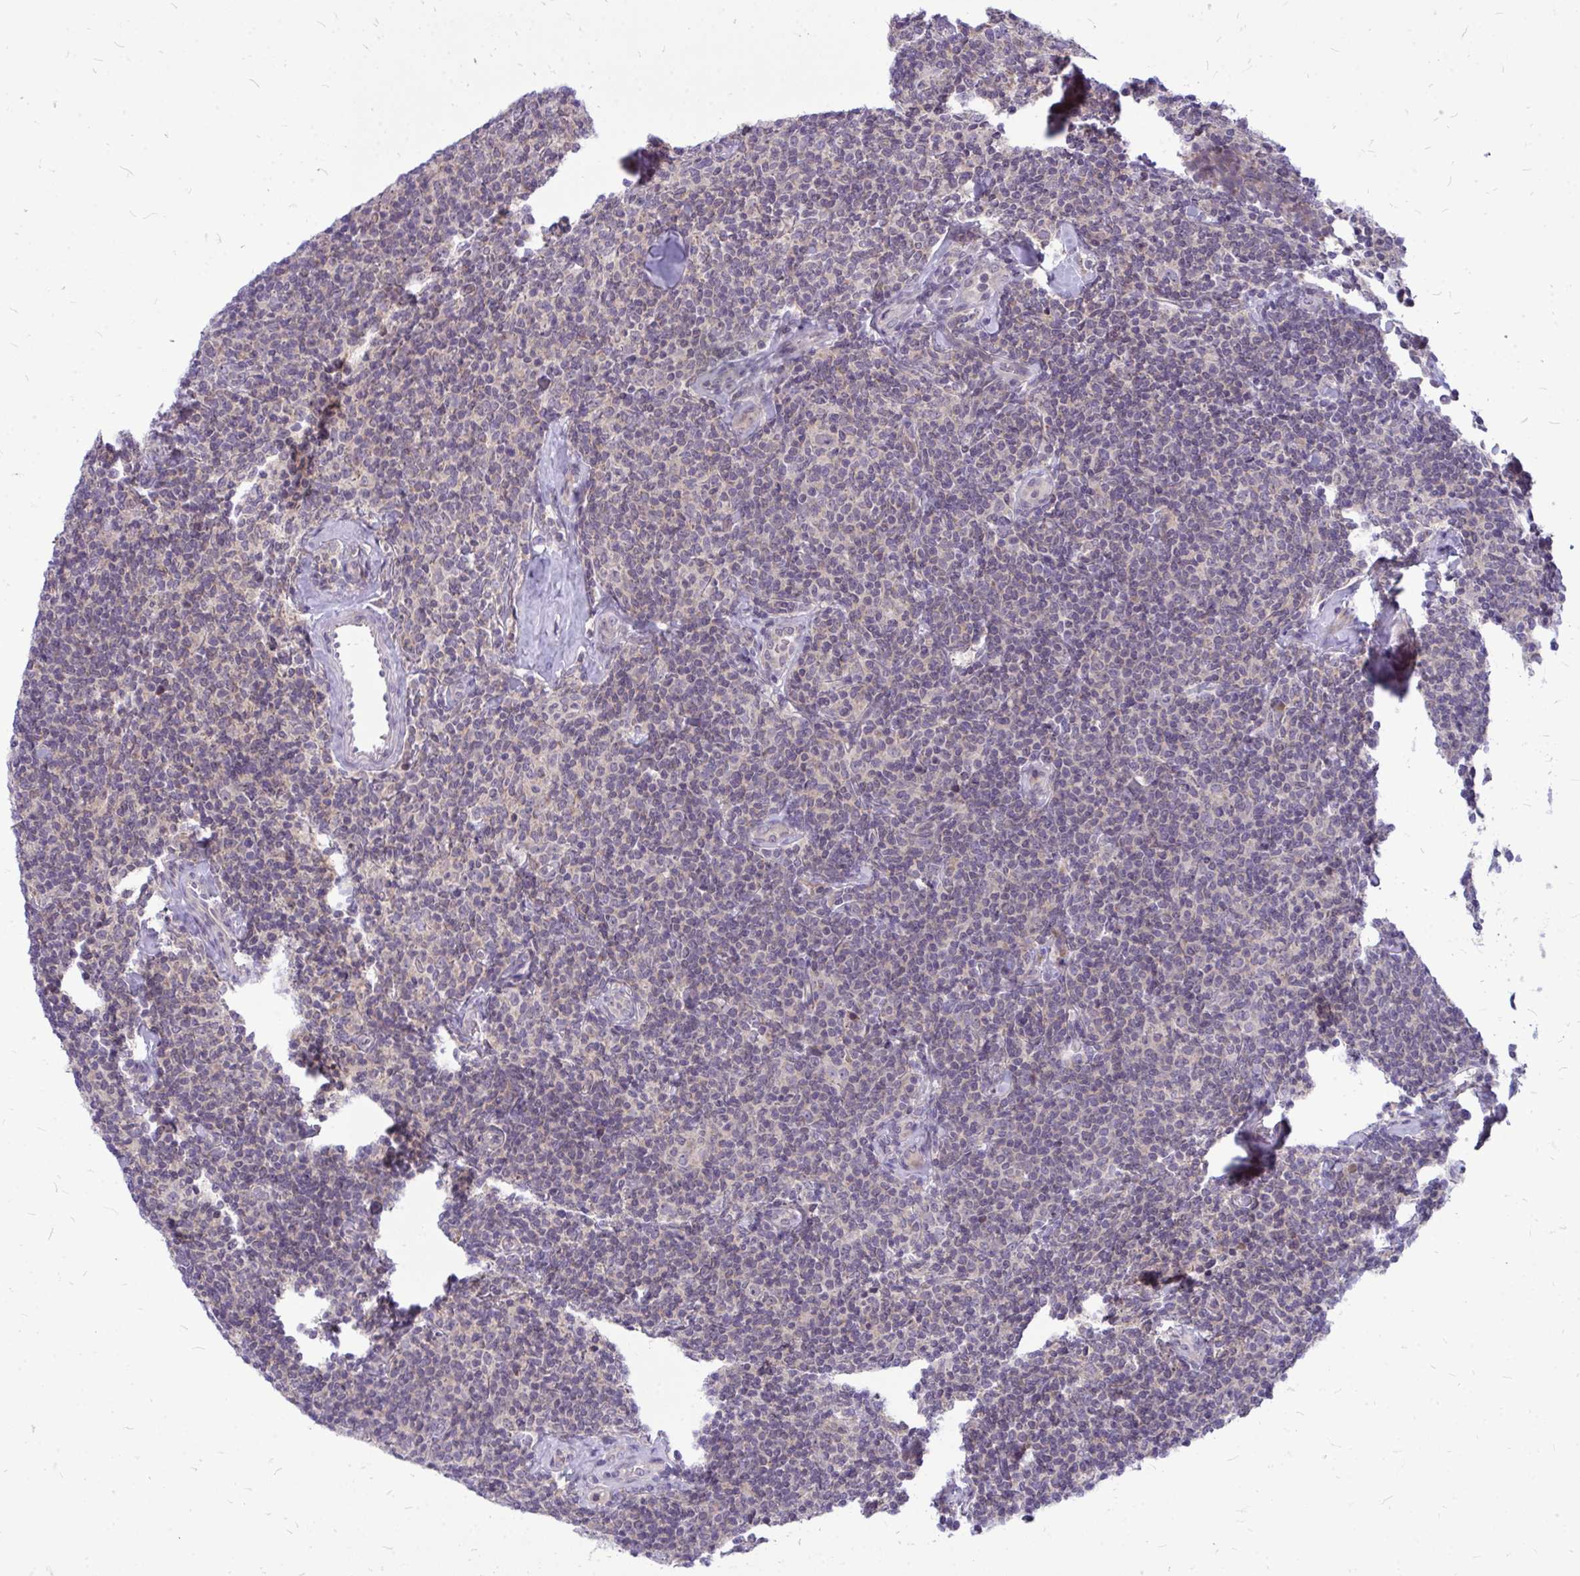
{"staining": {"intensity": "negative", "quantity": "none", "location": "none"}, "tissue": "lymphoma", "cell_type": "Tumor cells", "image_type": "cancer", "snomed": [{"axis": "morphology", "description": "Malignant lymphoma, non-Hodgkin's type, Low grade"}, {"axis": "topography", "description": "Lymph node"}], "caption": "Image shows no significant protein positivity in tumor cells of lymphoma. (Brightfield microscopy of DAB IHC at high magnification).", "gene": "ZSCAN25", "patient": {"sex": "female", "age": 56}}